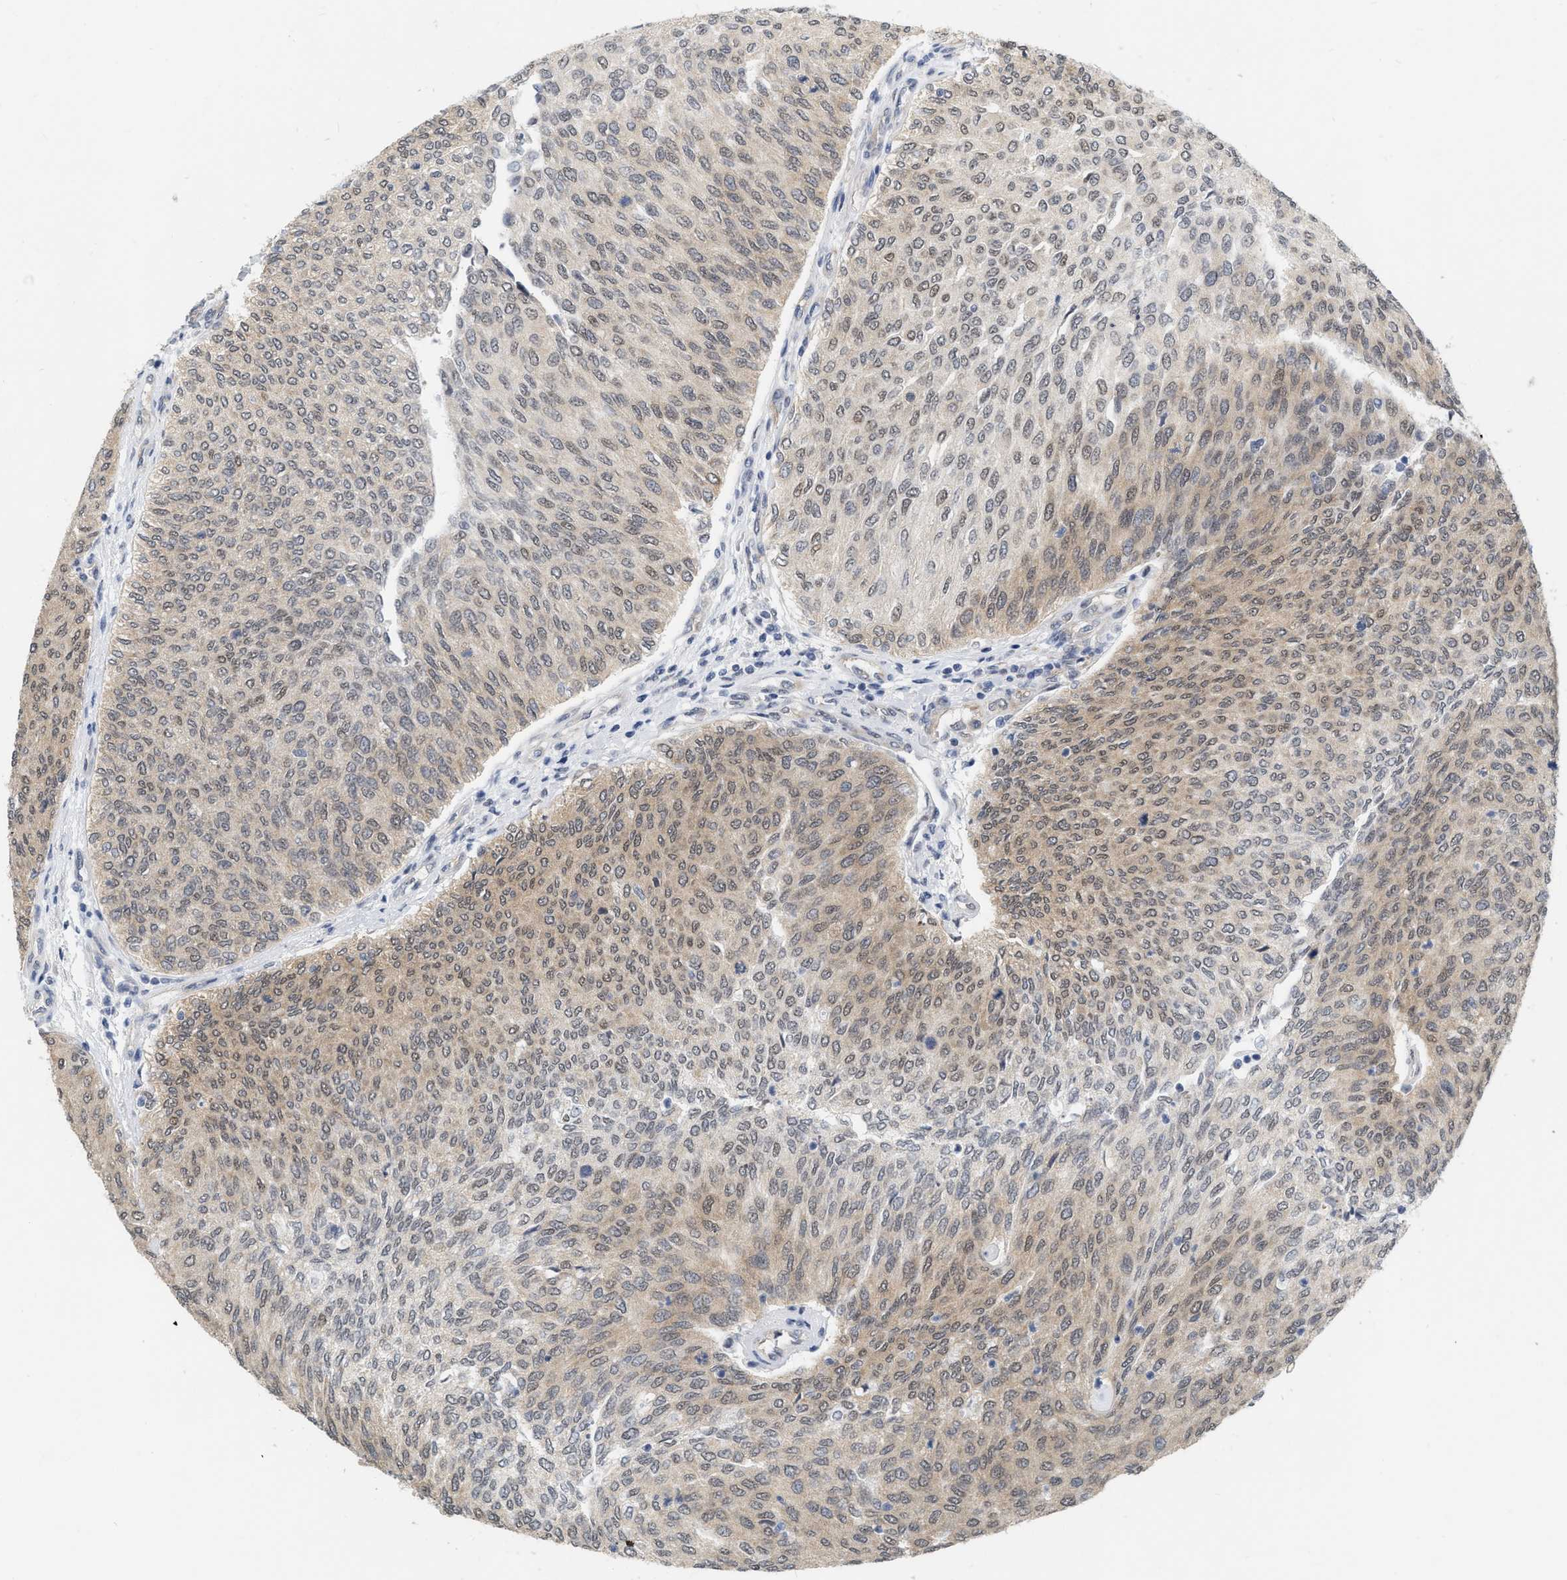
{"staining": {"intensity": "weak", "quantity": ">75%", "location": "cytoplasmic/membranous,nuclear"}, "tissue": "urothelial cancer", "cell_type": "Tumor cells", "image_type": "cancer", "snomed": [{"axis": "morphology", "description": "Urothelial carcinoma, Low grade"}, {"axis": "topography", "description": "Urinary bladder"}], "caption": "Immunohistochemical staining of human urothelial carcinoma (low-grade) reveals low levels of weak cytoplasmic/membranous and nuclear protein expression in approximately >75% of tumor cells.", "gene": "RUVBL1", "patient": {"sex": "female", "age": 79}}